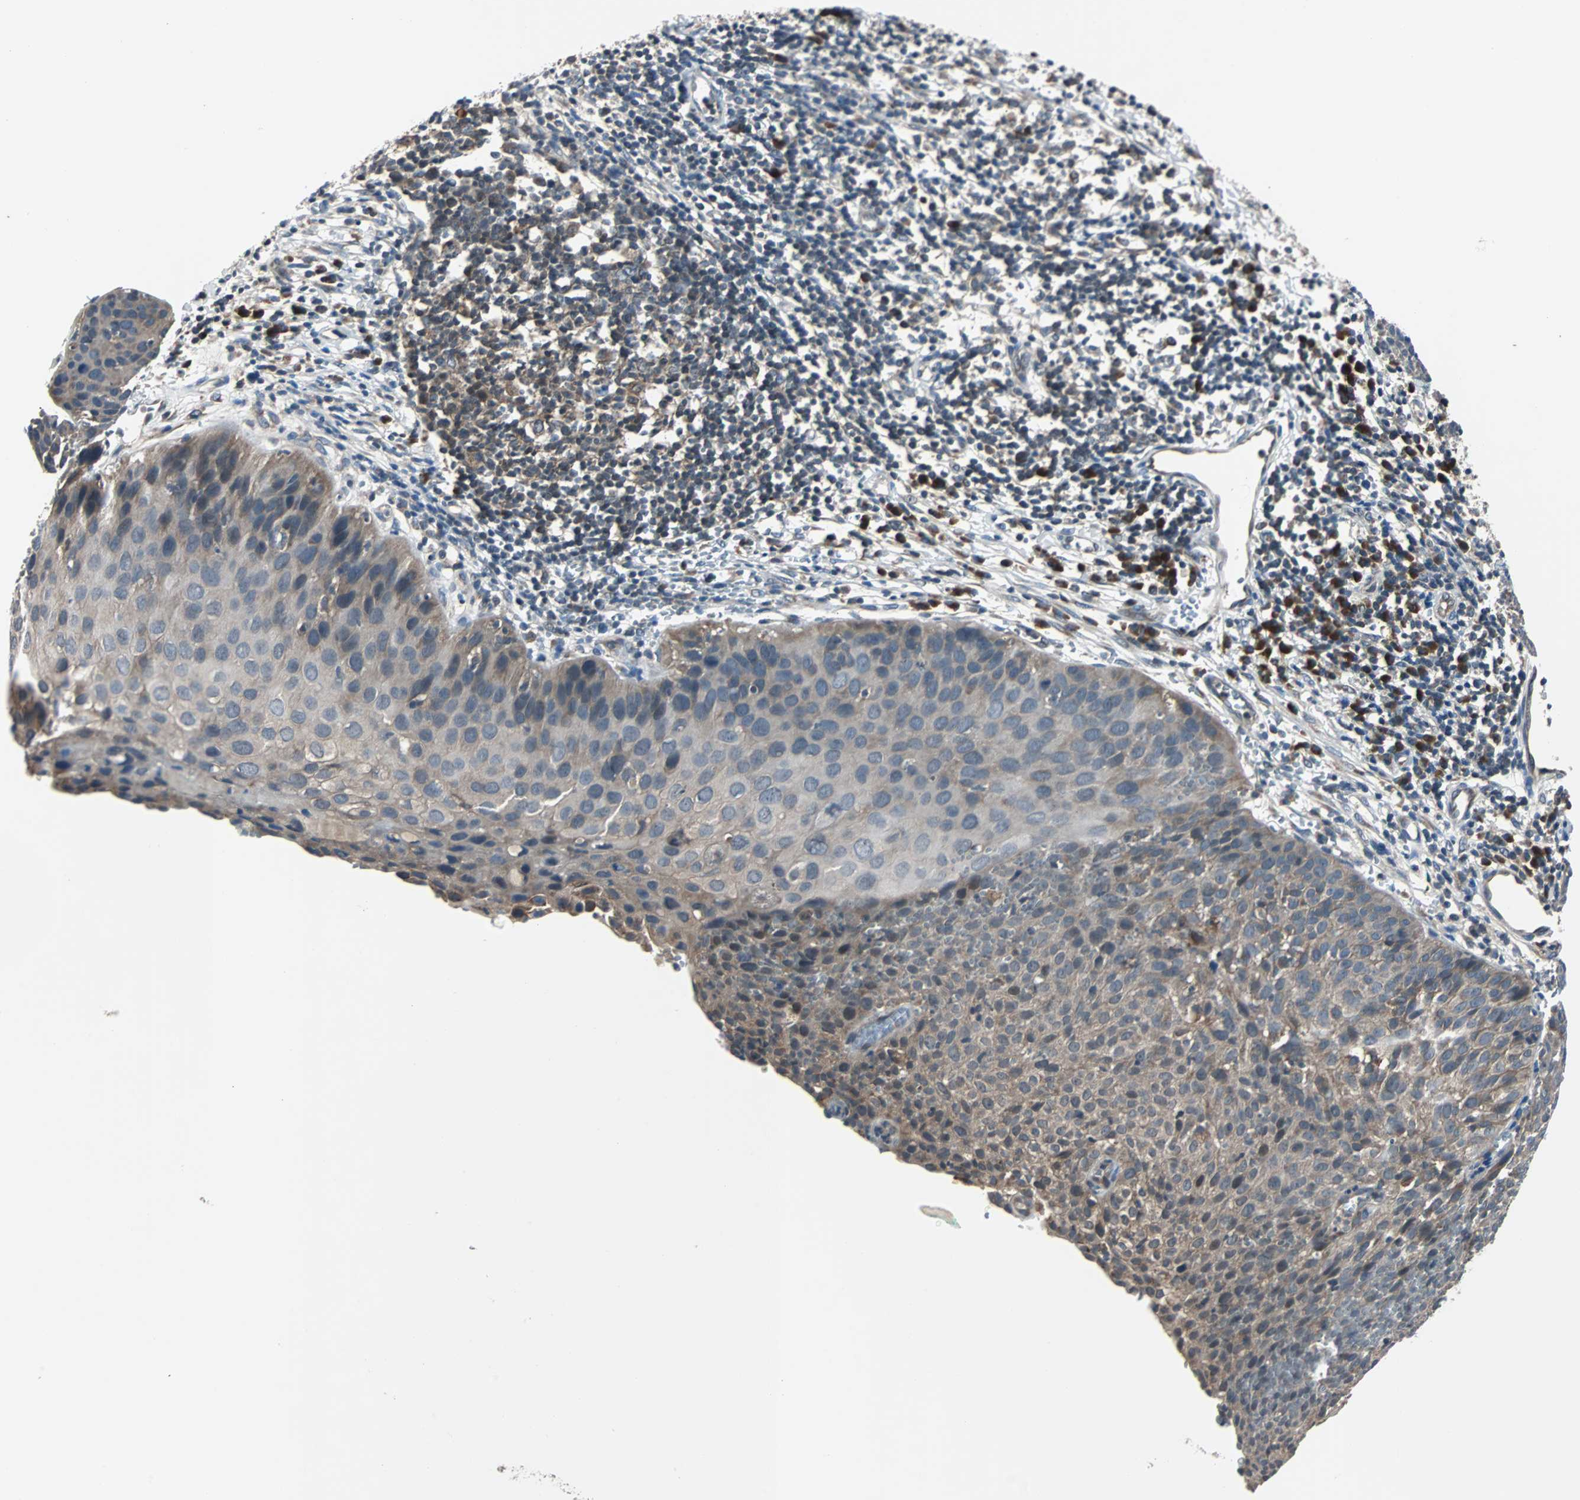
{"staining": {"intensity": "moderate", "quantity": ">75%", "location": "cytoplasmic/membranous,nuclear"}, "tissue": "cervical cancer", "cell_type": "Tumor cells", "image_type": "cancer", "snomed": [{"axis": "morphology", "description": "Squamous cell carcinoma, NOS"}, {"axis": "topography", "description": "Cervix"}], "caption": "Brown immunohistochemical staining in human squamous cell carcinoma (cervical) reveals moderate cytoplasmic/membranous and nuclear staining in about >75% of tumor cells.", "gene": "ARF1", "patient": {"sex": "female", "age": 38}}